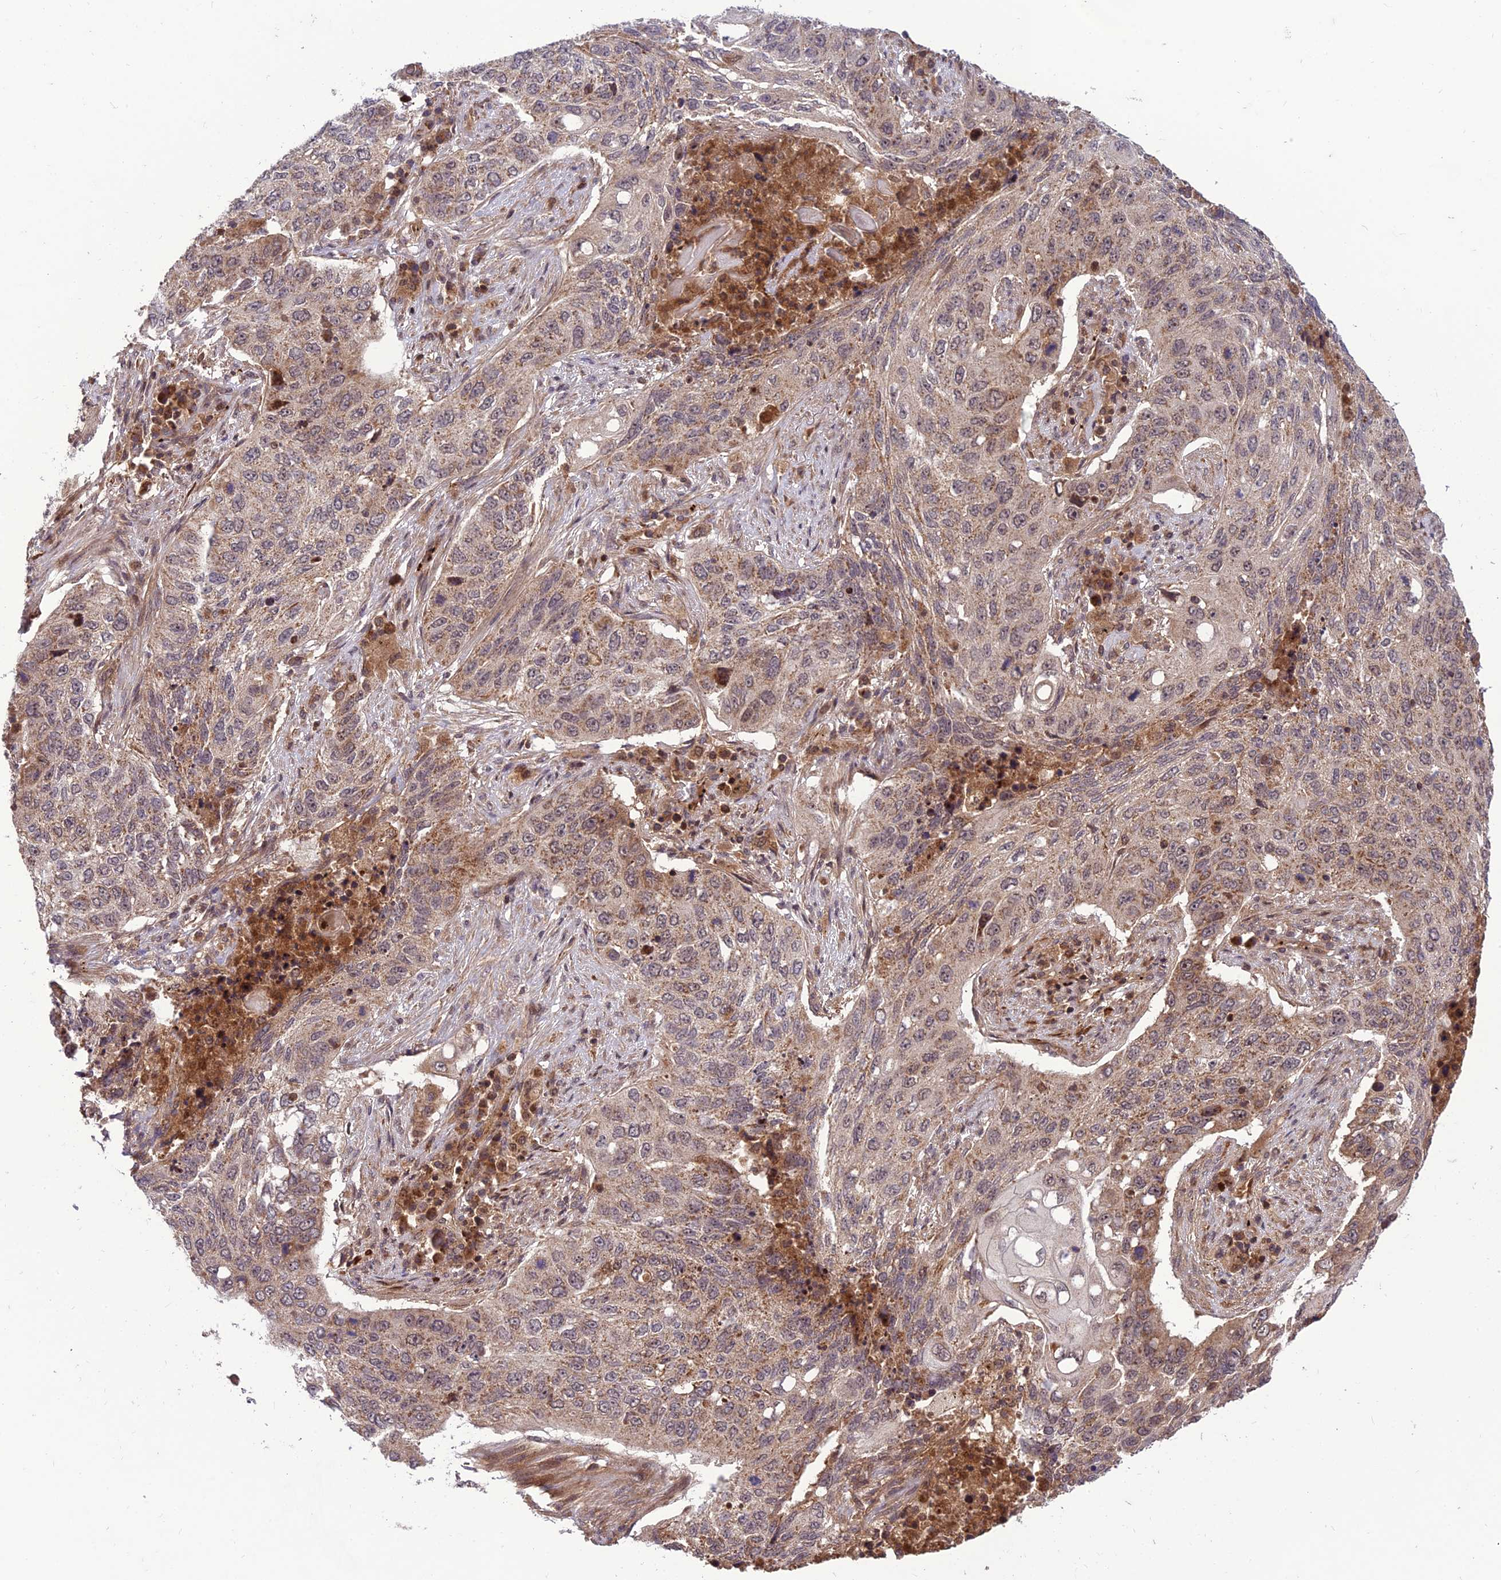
{"staining": {"intensity": "weak", "quantity": ">75%", "location": "cytoplasmic/membranous"}, "tissue": "lung cancer", "cell_type": "Tumor cells", "image_type": "cancer", "snomed": [{"axis": "morphology", "description": "Squamous cell carcinoma, NOS"}, {"axis": "topography", "description": "Lung"}], "caption": "Immunohistochemistry (IHC) of squamous cell carcinoma (lung) demonstrates low levels of weak cytoplasmic/membranous expression in approximately >75% of tumor cells.", "gene": "NDUFC1", "patient": {"sex": "female", "age": 63}}